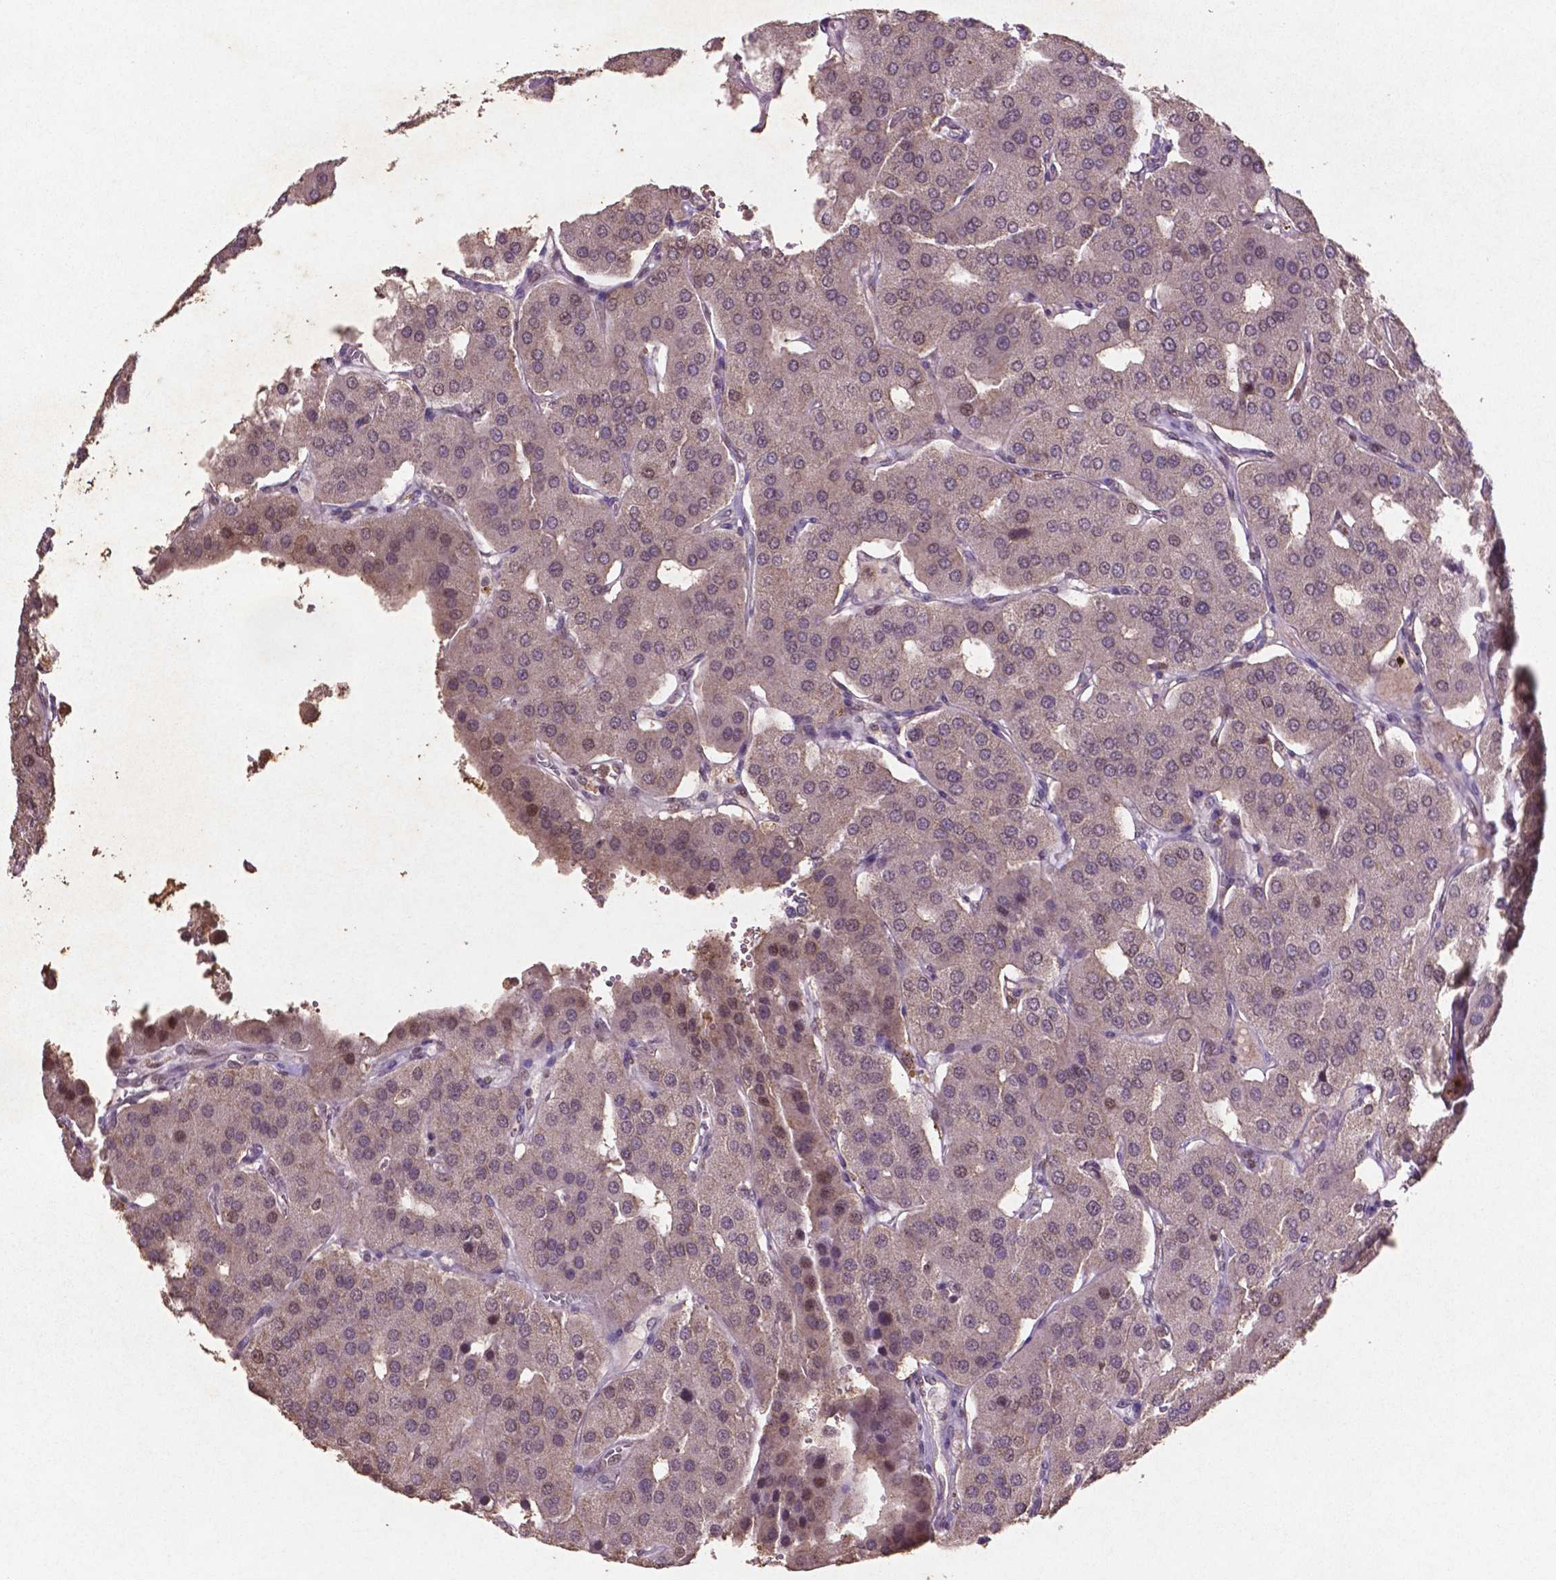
{"staining": {"intensity": "negative", "quantity": "none", "location": "none"}, "tissue": "parathyroid gland", "cell_type": "Glandular cells", "image_type": "normal", "snomed": [{"axis": "morphology", "description": "Normal tissue, NOS"}, {"axis": "morphology", "description": "Adenoma, NOS"}, {"axis": "topography", "description": "Parathyroid gland"}], "caption": "Immunohistochemistry micrograph of benign parathyroid gland stained for a protein (brown), which exhibits no expression in glandular cells. Brightfield microscopy of IHC stained with DAB (brown) and hematoxylin (blue), captured at high magnification.", "gene": "GLRX", "patient": {"sex": "female", "age": 86}}